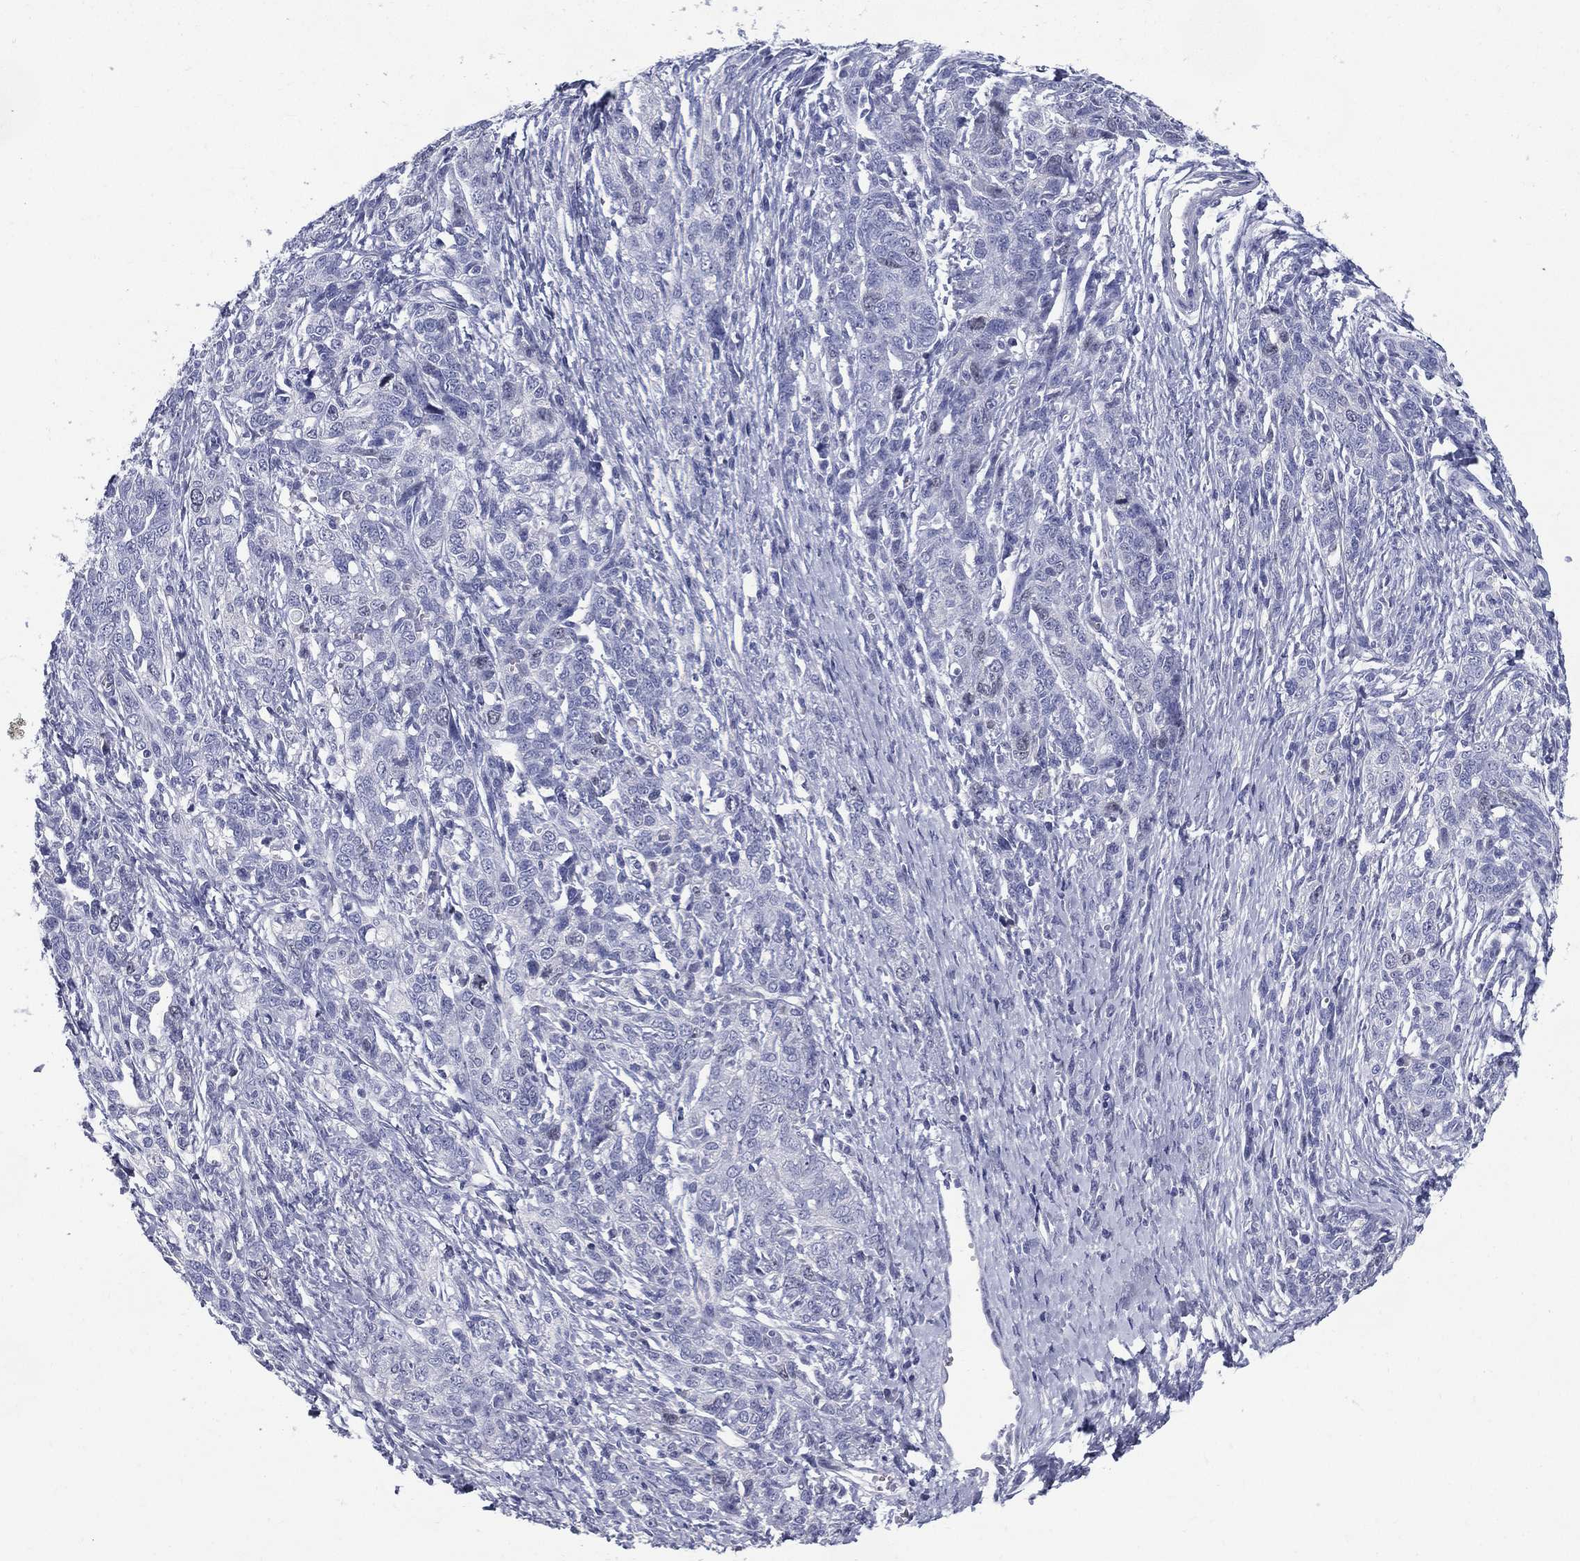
{"staining": {"intensity": "negative", "quantity": "none", "location": "none"}, "tissue": "ovarian cancer", "cell_type": "Tumor cells", "image_type": "cancer", "snomed": [{"axis": "morphology", "description": "Cystadenocarcinoma, serous, NOS"}, {"axis": "topography", "description": "Ovary"}], "caption": "This image is of ovarian cancer stained with IHC to label a protein in brown with the nuclei are counter-stained blue. There is no positivity in tumor cells. (DAB (3,3'-diaminobenzidine) immunohistochemistry (IHC) visualized using brightfield microscopy, high magnification).", "gene": "KIF2C", "patient": {"sex": "female", "age": 71}}